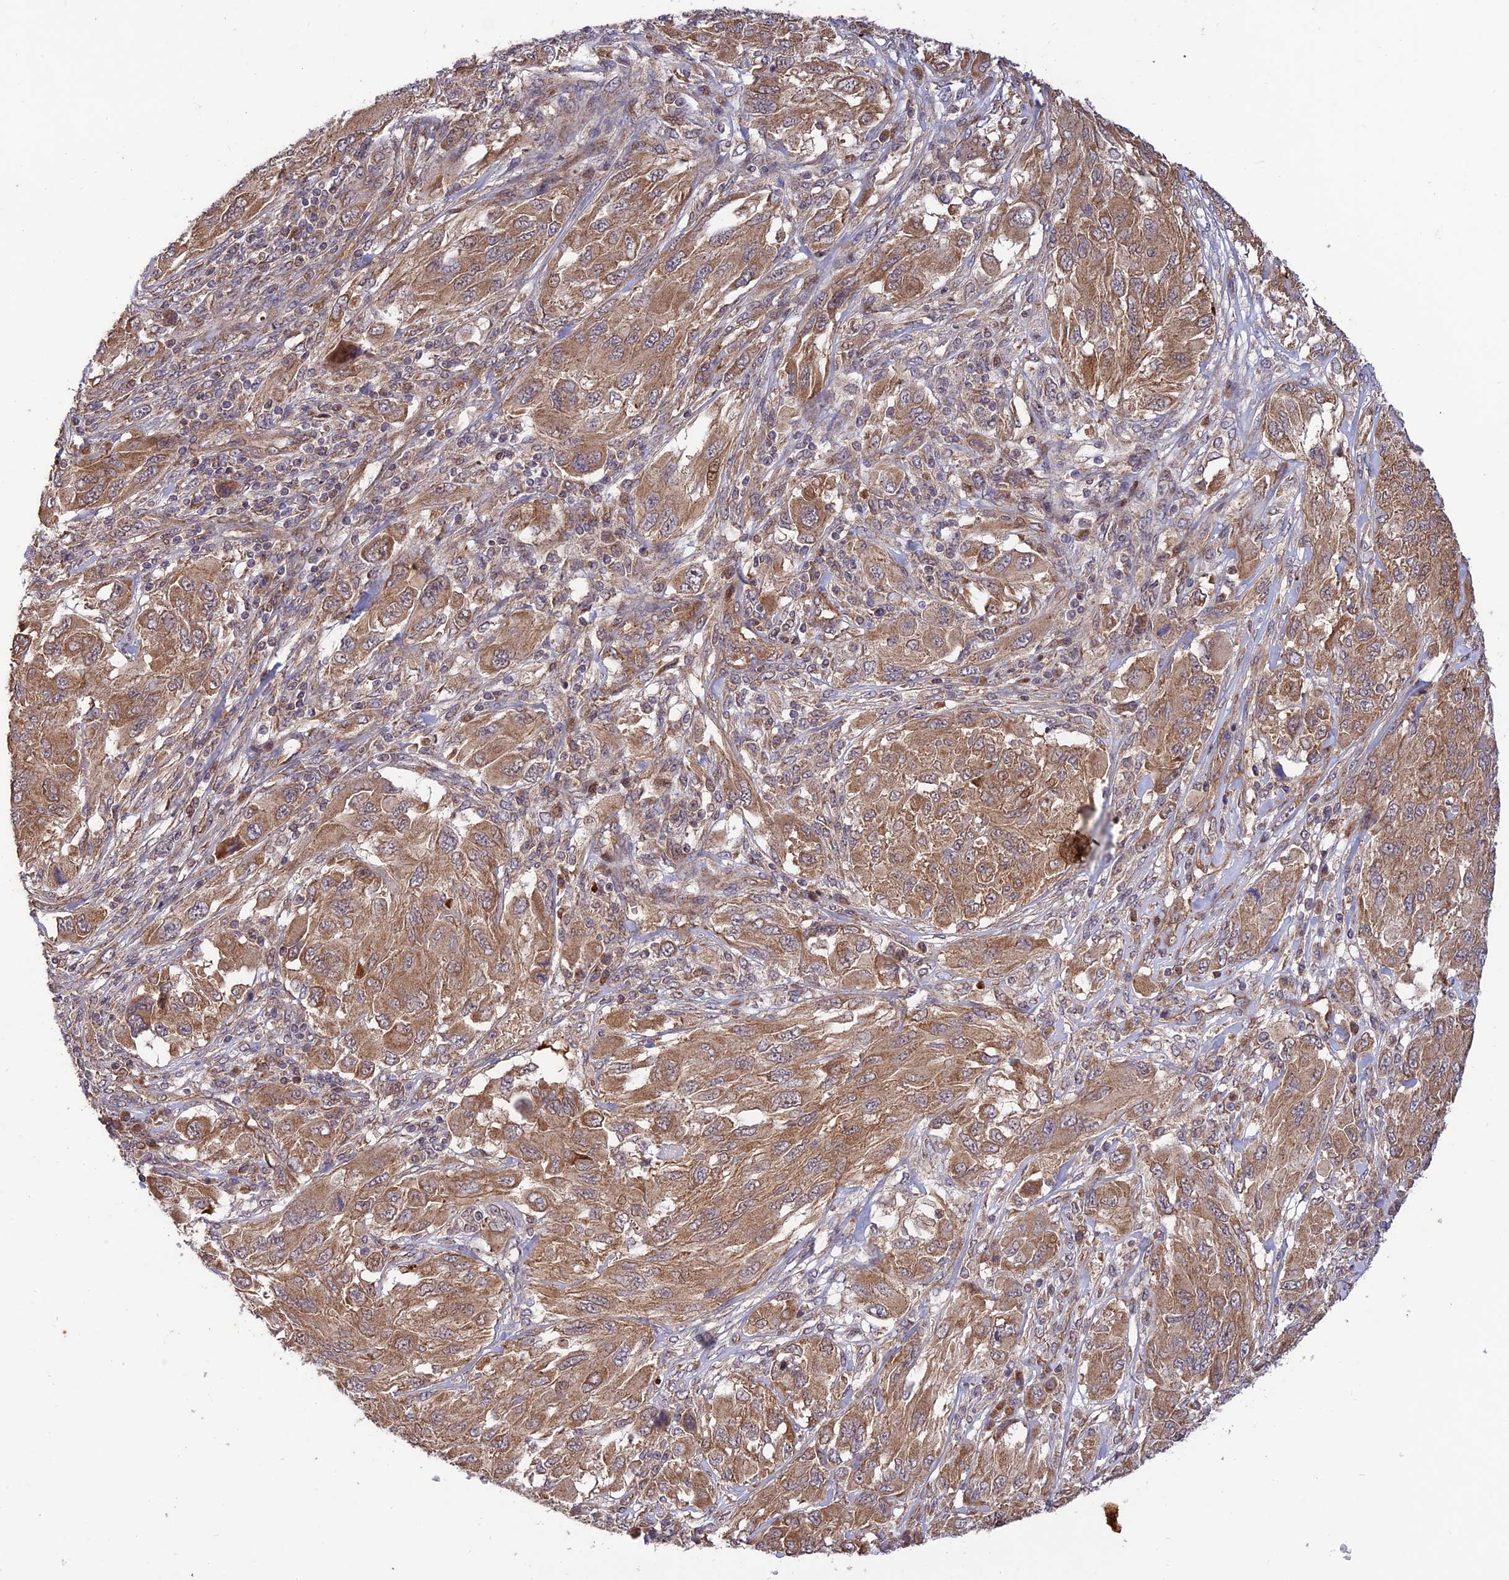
{"staining": {"intensity": "moderate", "quantity": ">75%", "location": "cytoplasmic/membranous"}, "tissue": "melanoma", "cell_type": "Tumor cells", "image_type": "cancer", "snomed": [{"axis": "morphology", "description": "Malignant melanoma, NOS"}, {"axis": "topography", "description": "Skin"}], "caption": "Immunohistochemical staining of human malignant melanoma reveals moderate cytoplasmic/membranous protein expression in about >75% of tumor cells. (DAB = brown stain, brightfield microscopy at high magnification).", "gene": "PLEKHG2", "patient": {"sex": "female", "age": 91}}